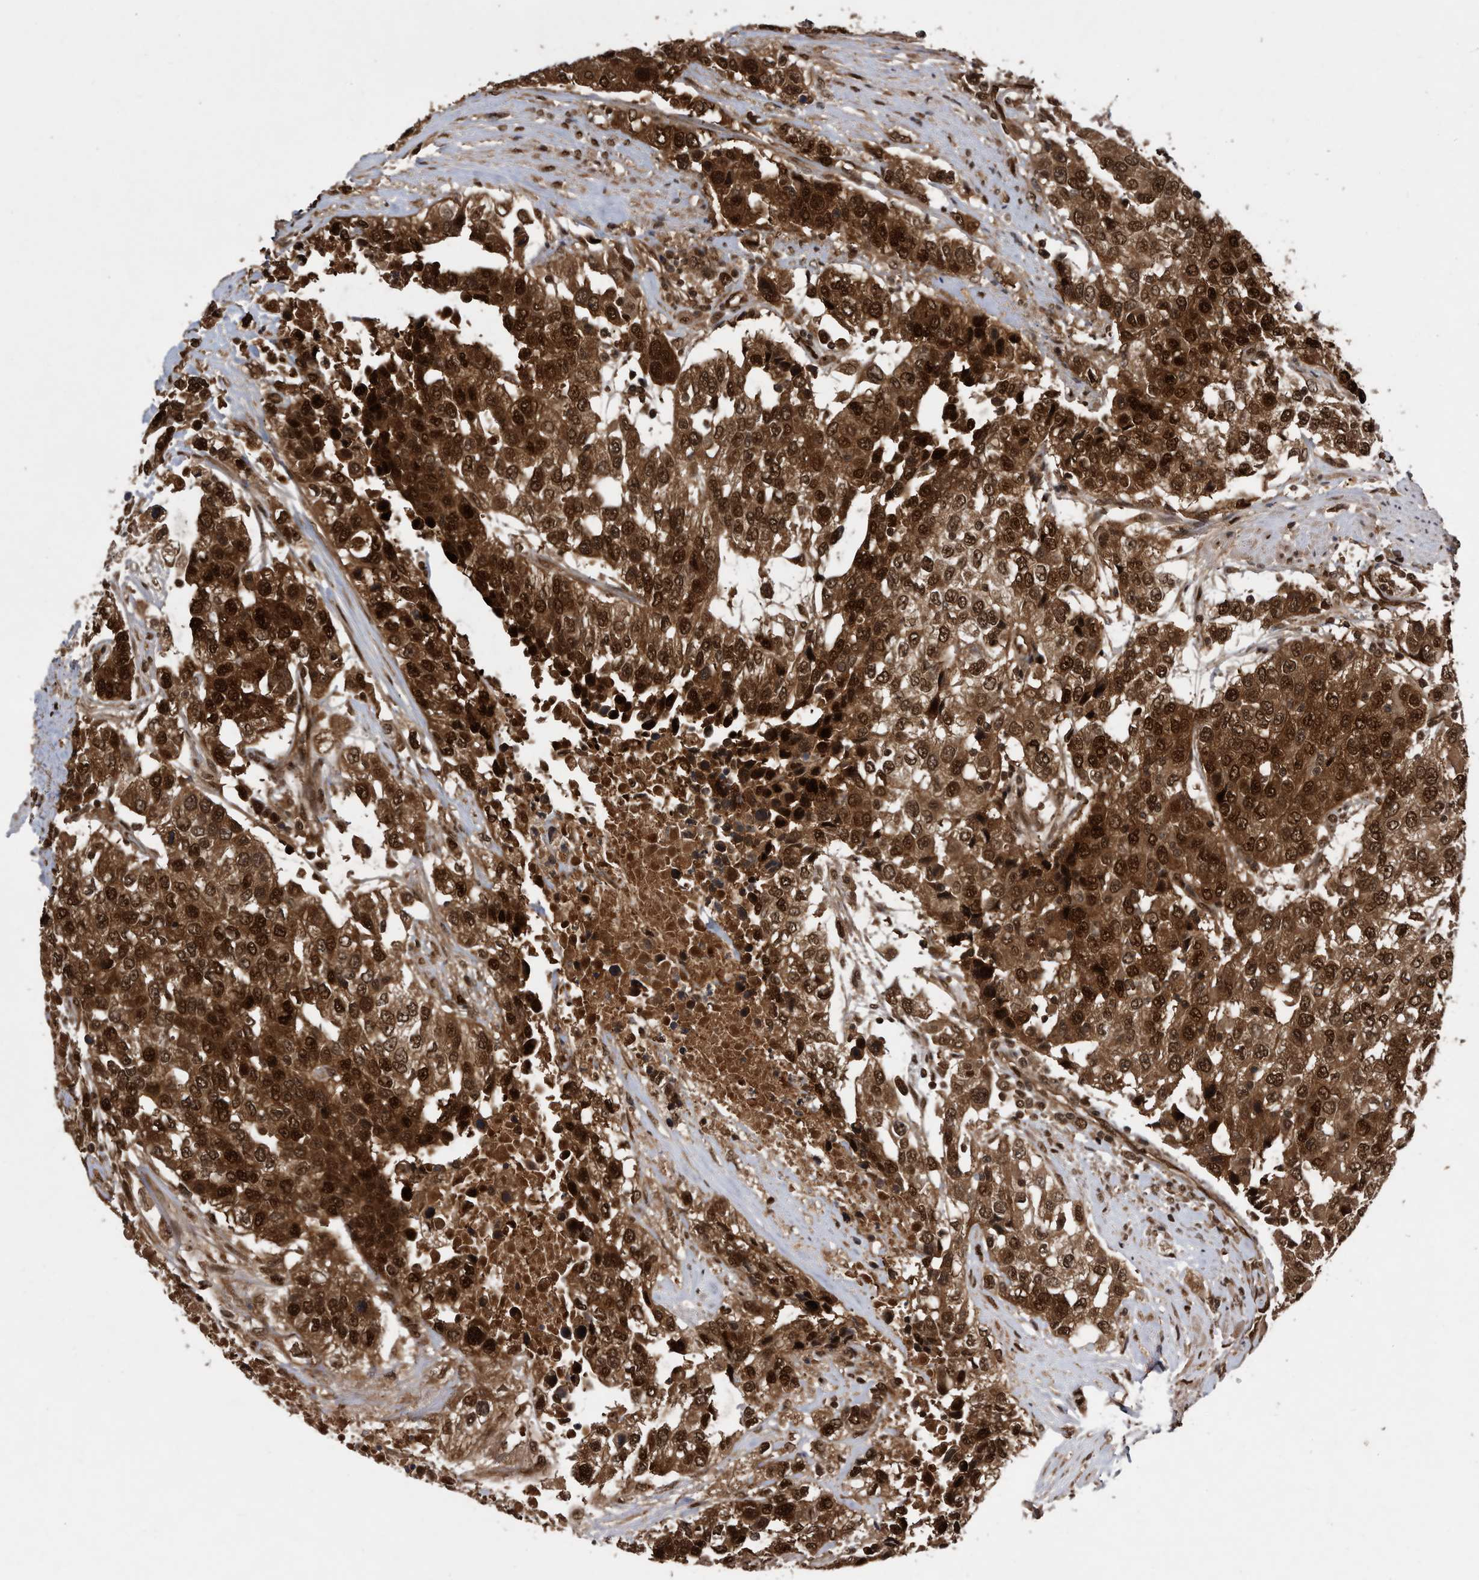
{"staining": {"intensity": "strong", "quantity": ">75%", "location": "cytoplasmic/membranous,nuclear"}, "tissue": "urothelial cancer", "cell_type": "Tumor cells", "image_type": "cancer", "snomed": [{"axis": "morphology", "description": "Urothelial carcinoma, High grade"}, {"axis": "topography", "description": "Urinary bladder"}], "caption": "Tumor cells demonstrate high levels of strong cytoplasmic/membranous and nuclear staining in about >75% of cells in human urothelial cancer.", "gene": "RAD23B", "patient": {"sex": "female", "age": 80}}